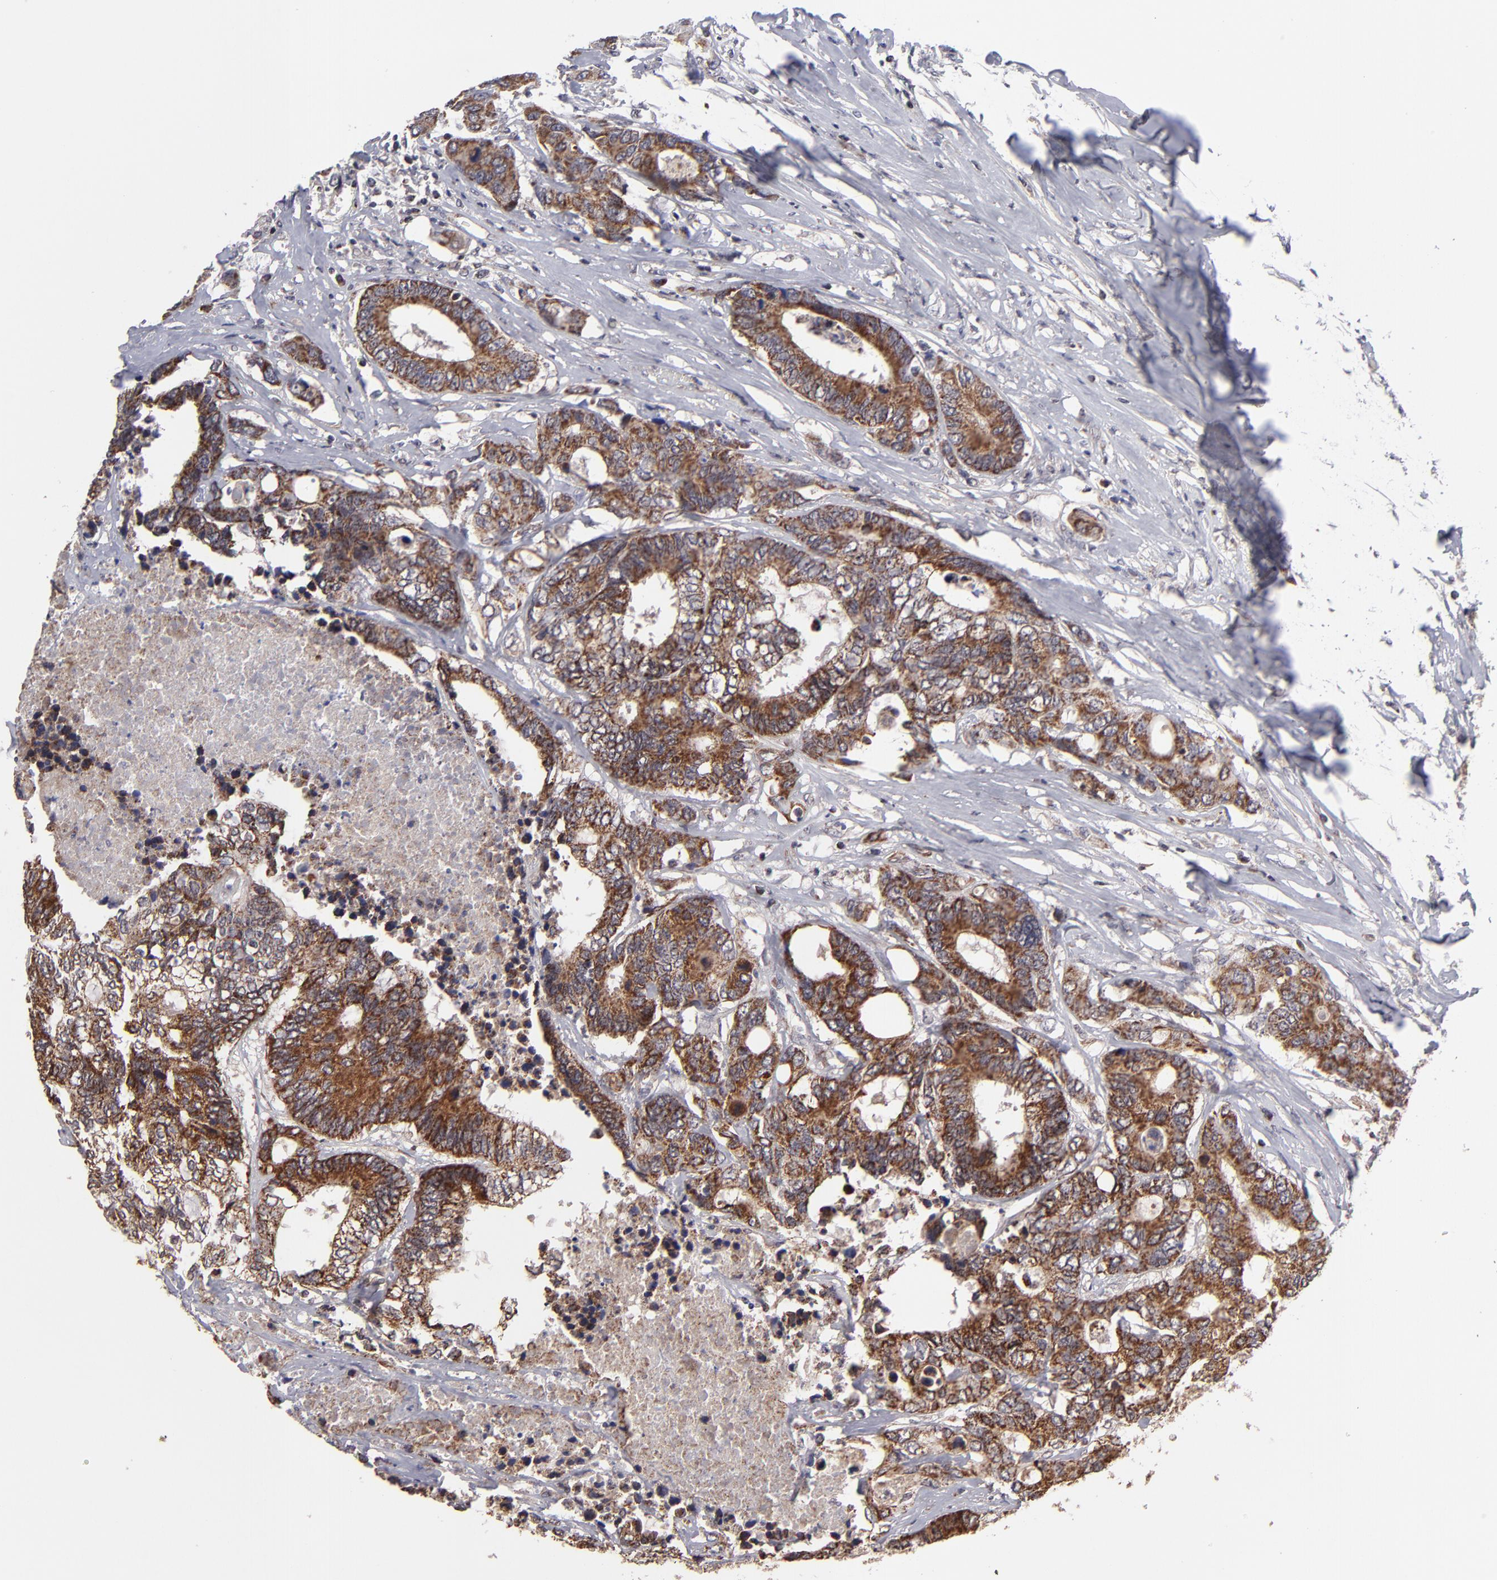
{"staining": {"intensity": "moderate", "quantity": ">75%", "location": "cytoplasmic/membranous"}, "tissue": "colorectal cancer", "cell_type": "Tumor cells", "image_type": "cancer", "snomed": [{"axis": "morphology", "description": "Adenocarcinoma, NOS"}, {"axis": "topography", "description": "Rectum"}], "caption": "Tumor cells exhibit medium levels of moderate cytoplasmic/membranous staining in about >75% of cells in adenocarcinoma (colorectal).", "gene": "SLC15A1", "patient": {"sex": "male", "age": 55}}